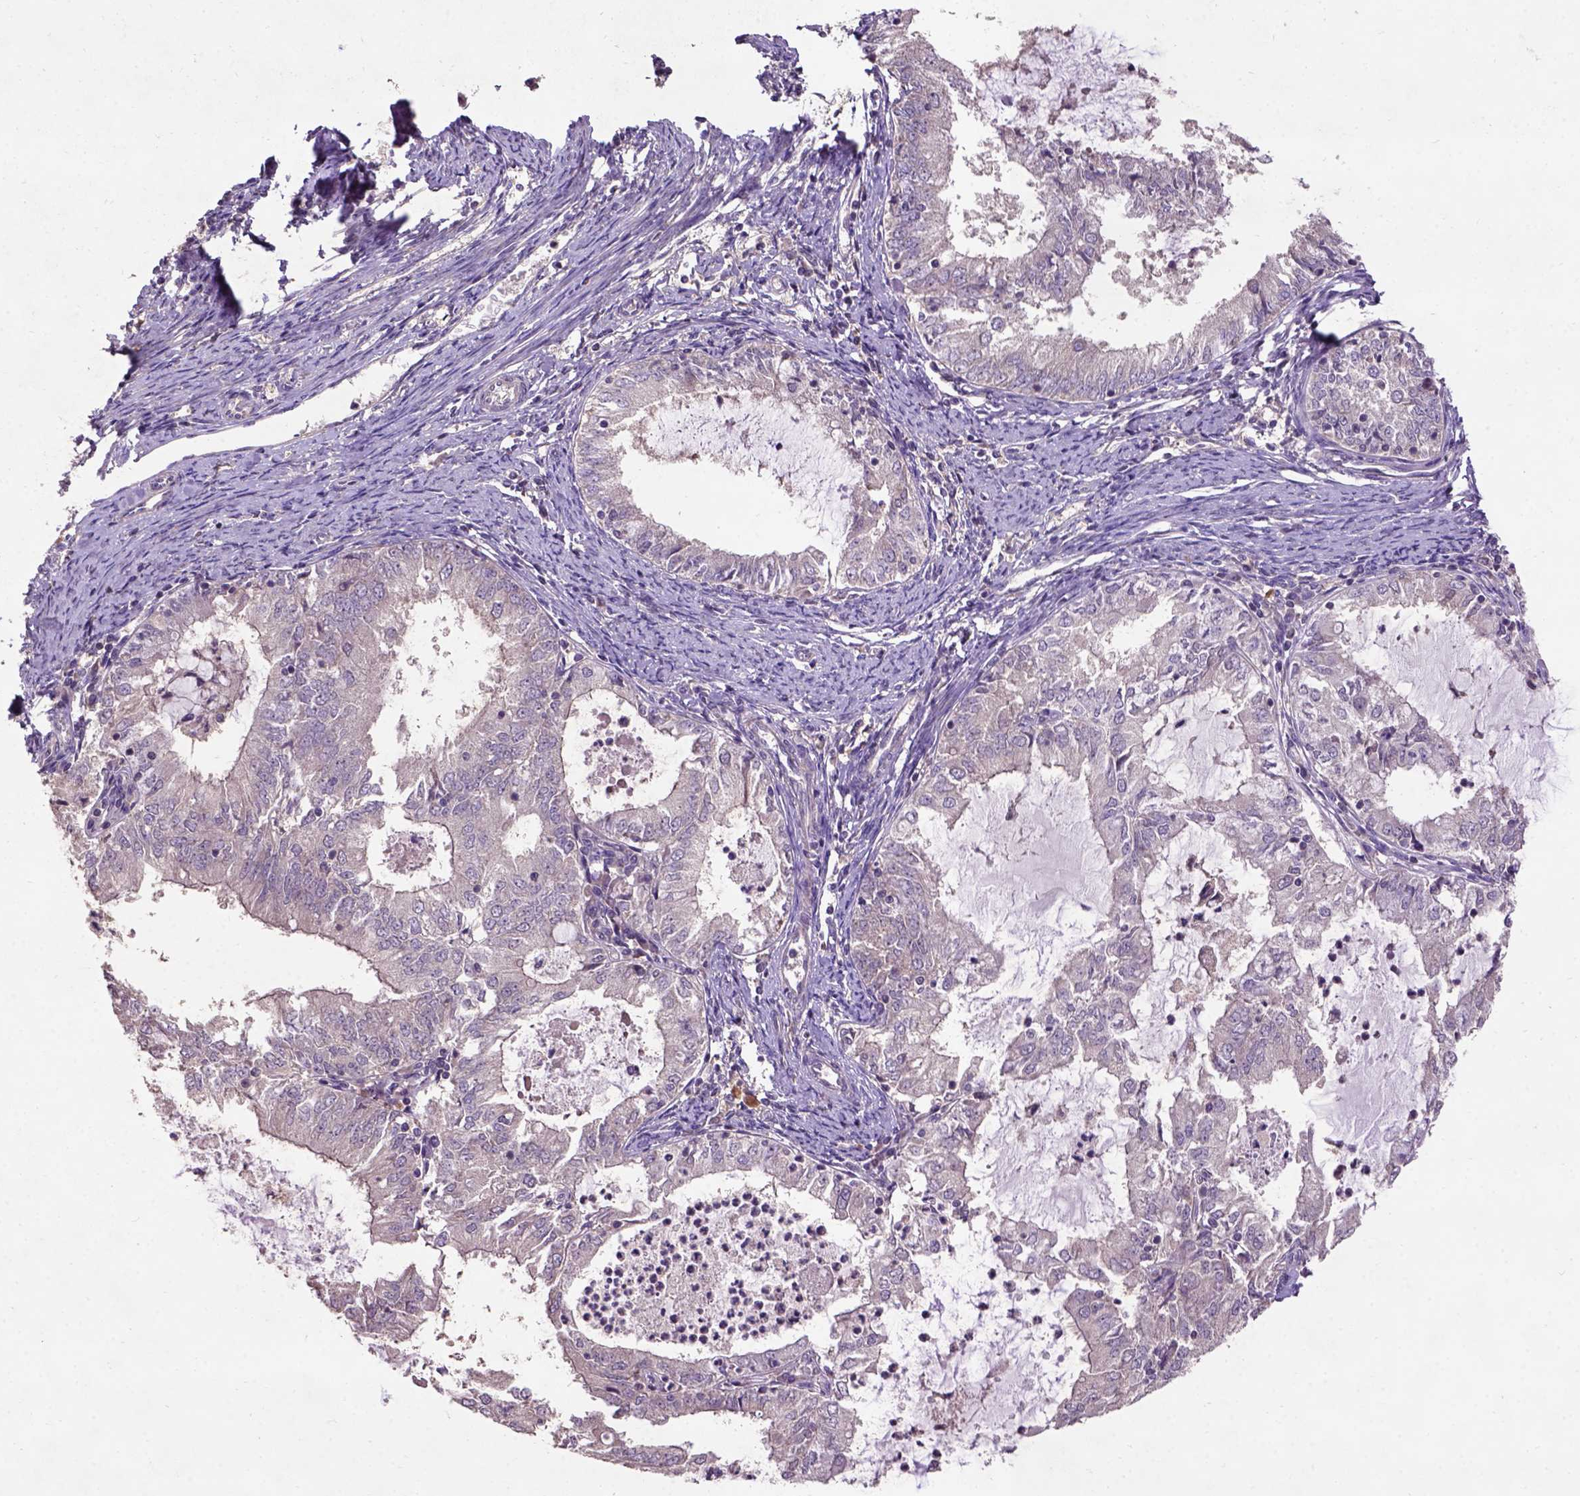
{"staining": {"intensity": "negative", "quantity": "none", "location": "none"}, "tissue": "endometrial cancer", "cell_type": "Tumor cells", "image_type": "cancer", "snomed": [{"axis": "morphology", "description": "Adenocarcinoma, NOS"}, {"axis": "topography", "description": "Endometrium"}], "caption": "IHC histopathology image of human endometrial adenocarcinoma stained for a protein (brown), which demonstrates no positivity in tumor cells.", "gene": "KBTBD8", "patient": {"sex": "female", "age": 57}}